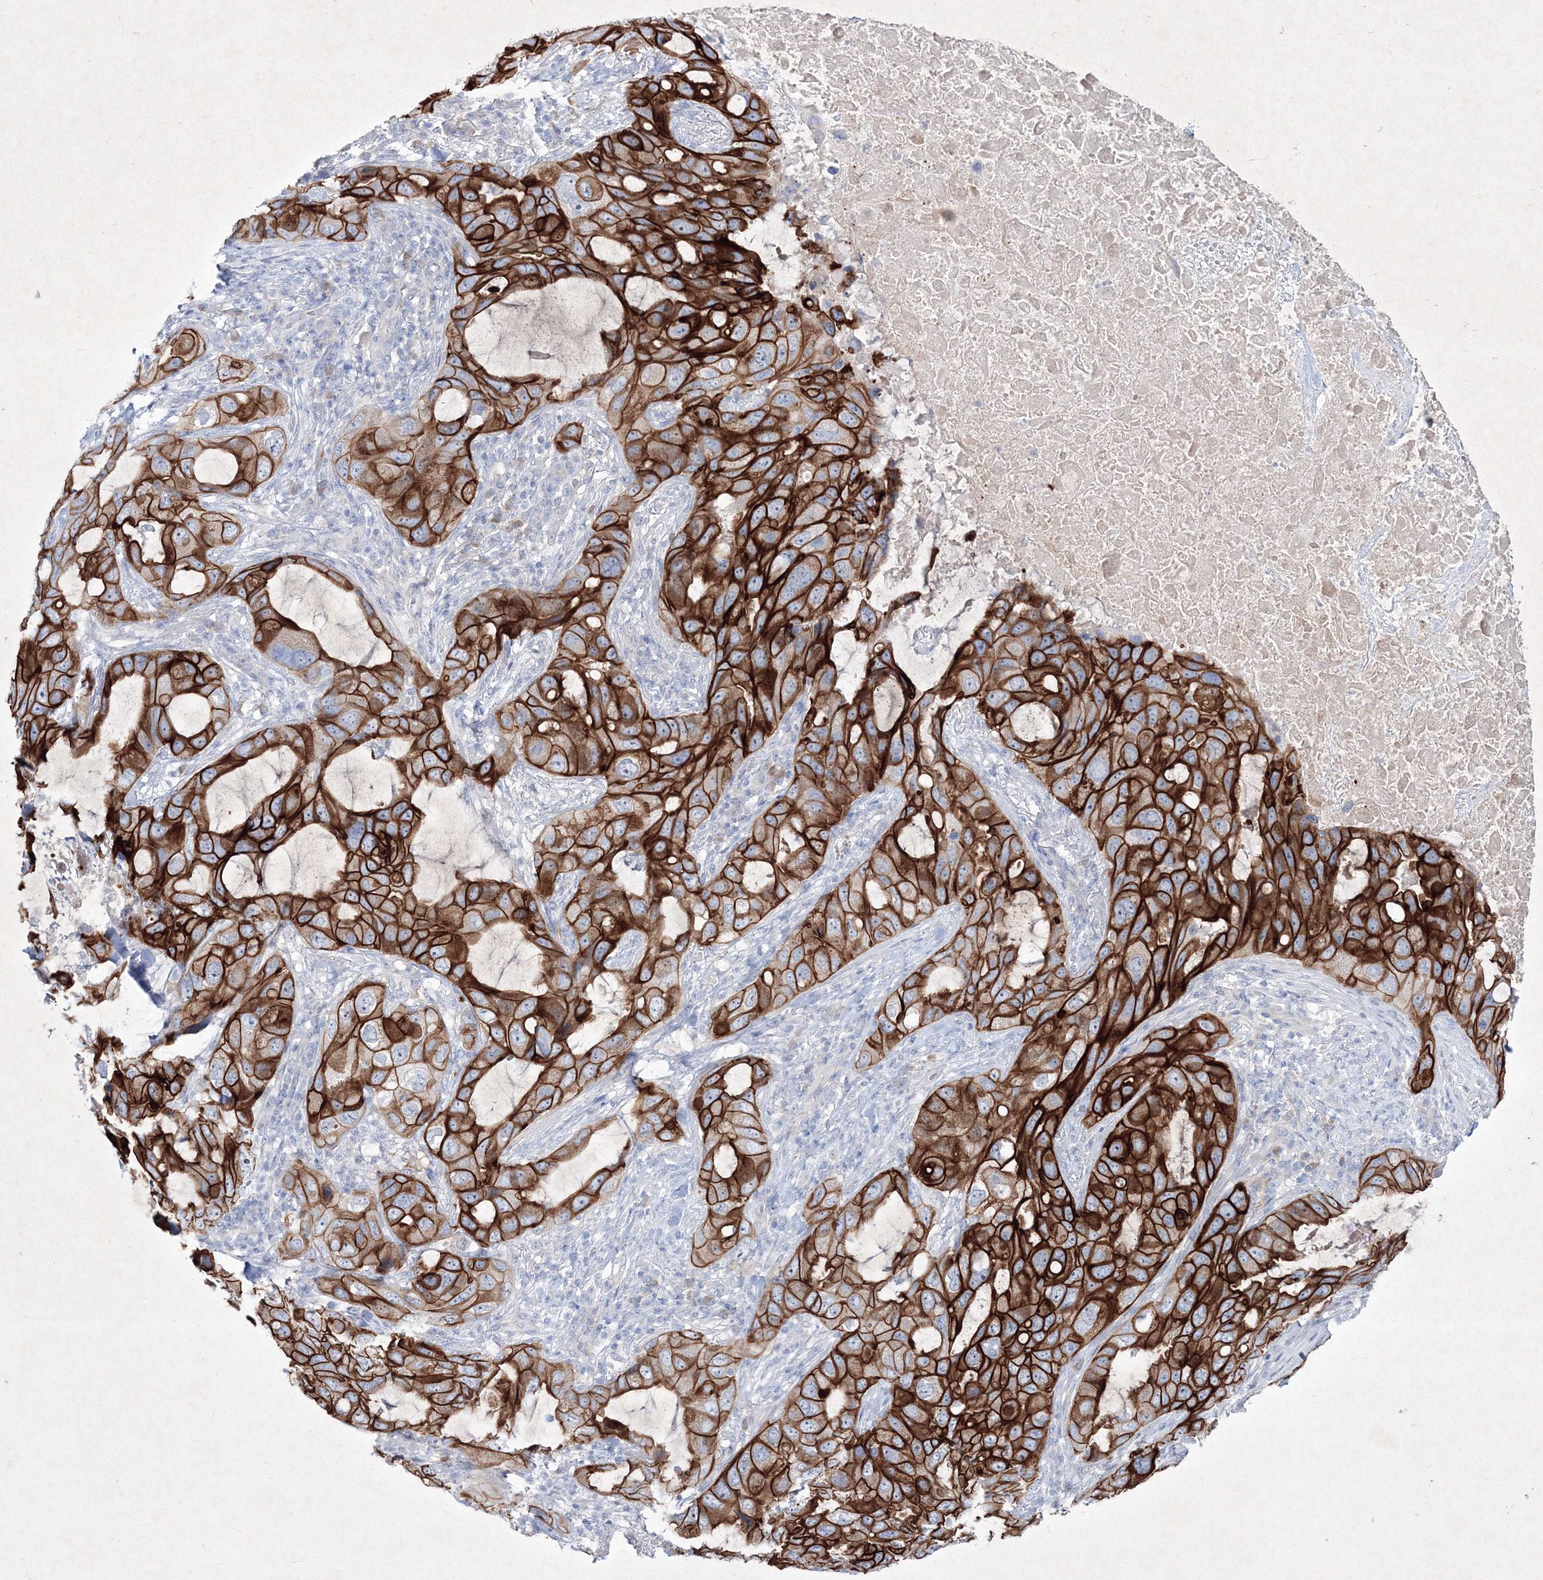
{"staining": {"intensity": "strong", "quantity": ">75%", "location": "cytoplasmic/membranous"}, "tissue": "lung cancer", "cell_type": "Tumor cells", "image_type": "cancer", "snomed": [{"axis": "morphology", "description": "Squamous cell carcinoma, NOS"}, {"axis": "topography", "description": "Lung"}], "caption": "This histopathology image demonstrates IHC staining of lung cancer, with high strong cytoplasmic/membranous positivity in about >75% of tumor cells.", "gene": "TMEM139", "patient": {"sex": "female", "age": 73}}